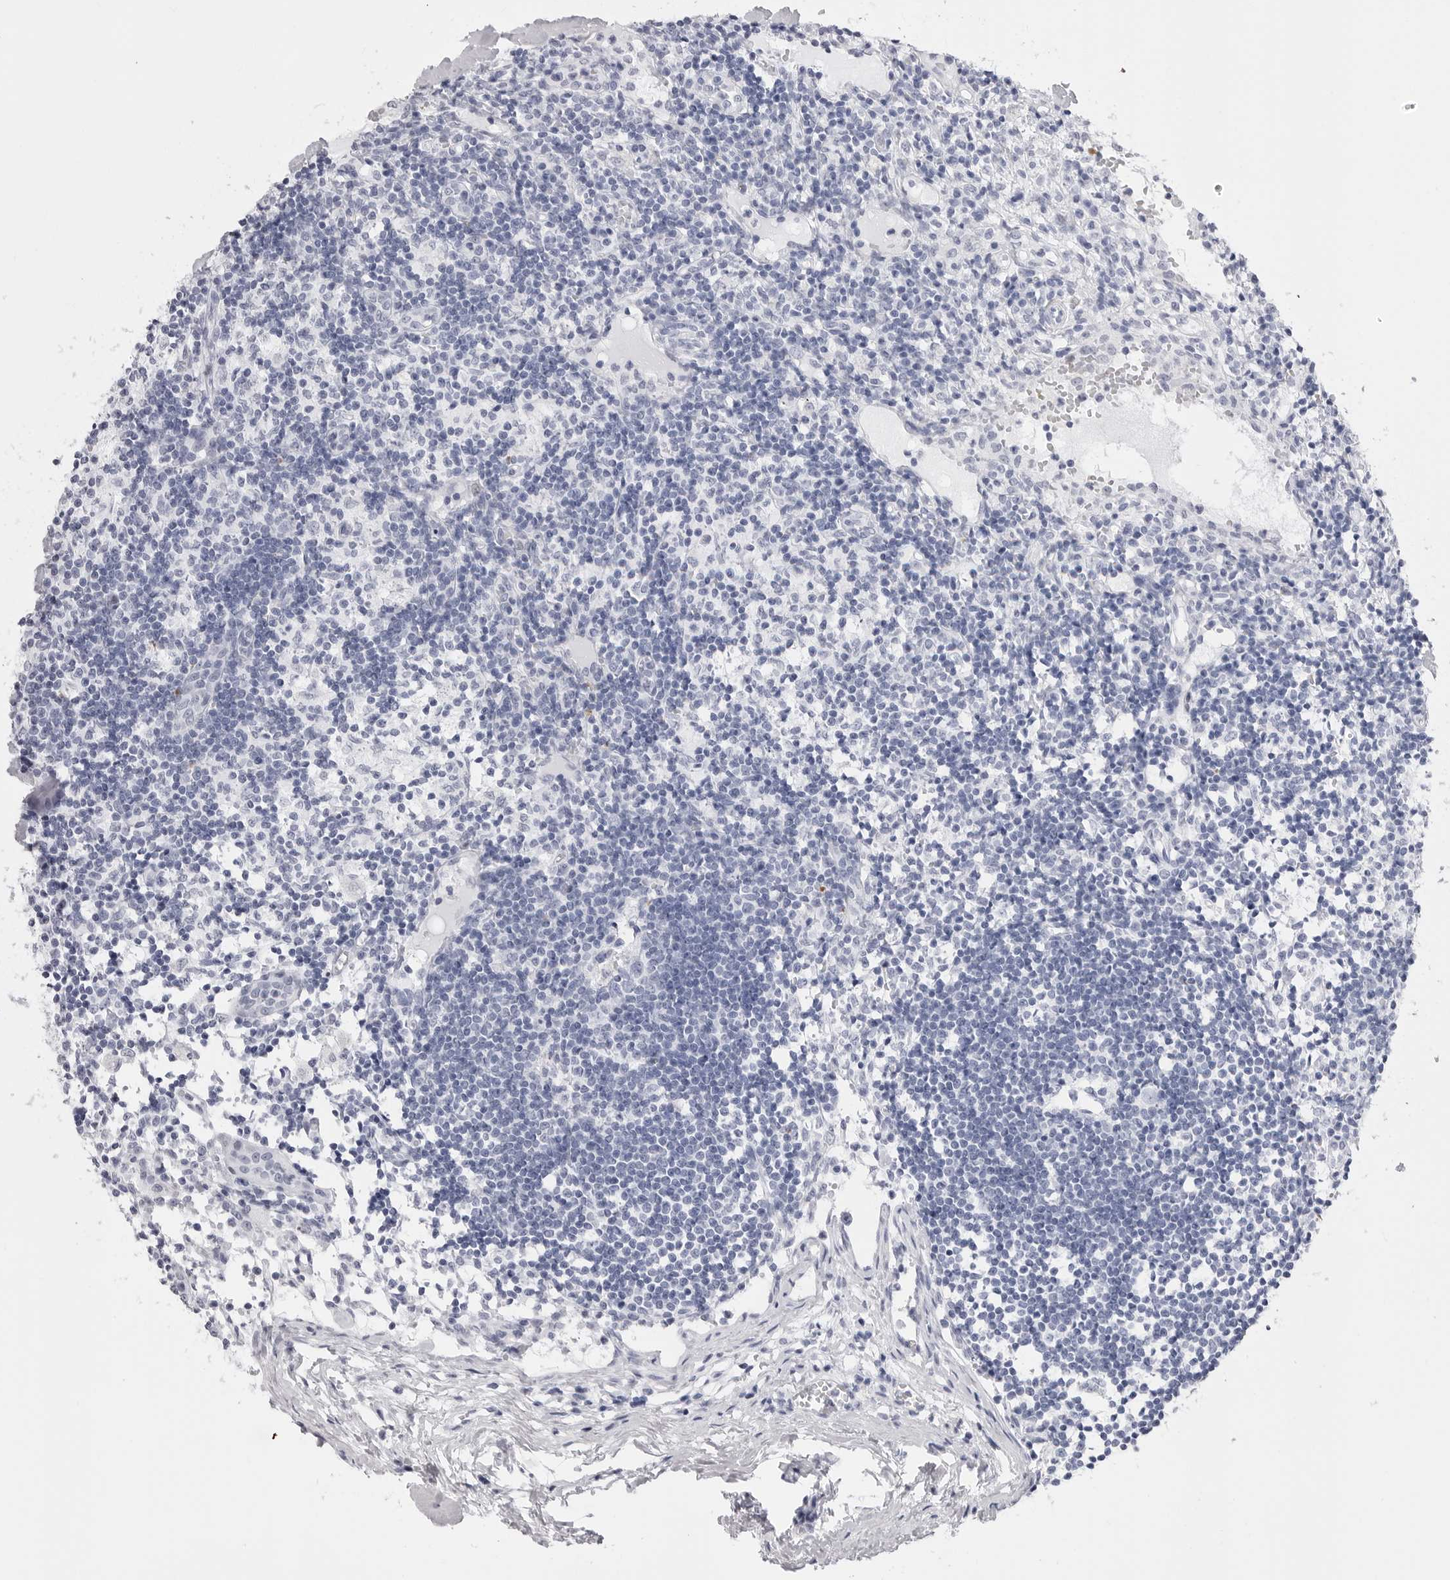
{"staining": {"intensity": "negative", "quantity": "none", "location": "none"}, "tissue": "head and neck cancer", "cell_type": "Tumor cells", "image_type": "cancer", "snomed": [{"axis": "morphology", "description": "Adenocarcinoma, NOS"}, {"axis": "morphology", "description": "Adenoma, NOS"}, {"axis": "topography", "description": "Head-Neck"}], "caption": "Immunohistochemical staining of human head and neck cancer exhibits no significant expression in tumor cells. Nuclei are stained in blue.", "gene": "TSSK1B", "patient": {"sex": "female", "age": 55}}